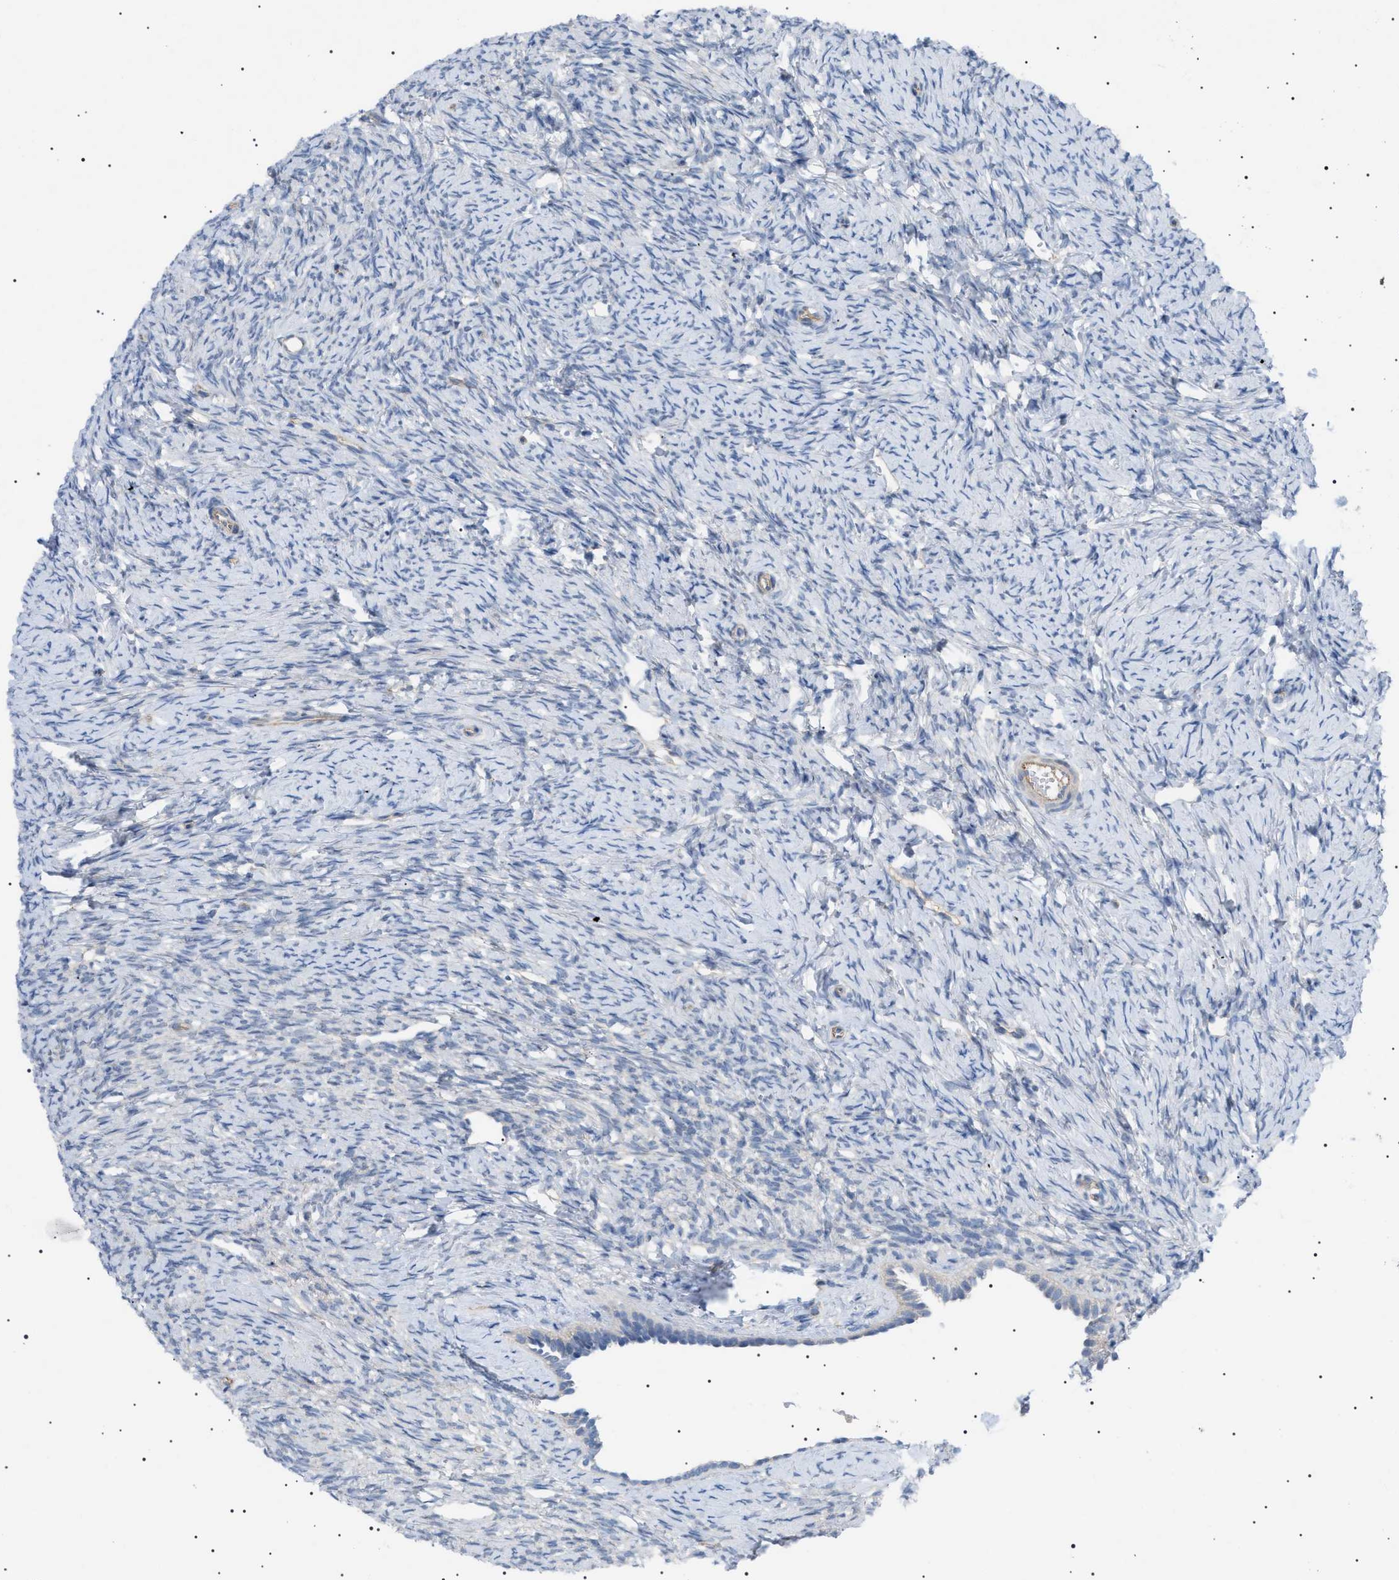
{"staining": {"intensity": "negative", "quantity": "none", "location": "none"}, "tissue": "ovary", "cell_type": "Ovarian stroma cells", "image_type": "normal", "snomed": [{"axis": "morphology", "description": "Normal tissue, NOS"}, {"axis": "topography", "description": "Ovary"}], "caption": "Ovary stained for a protein using immunohistochemistry (IHC) exhibits no expression ovarian stroma cells.", "gene": "ADAMTS1", "patient": {"sex": "female", "age": 33}}